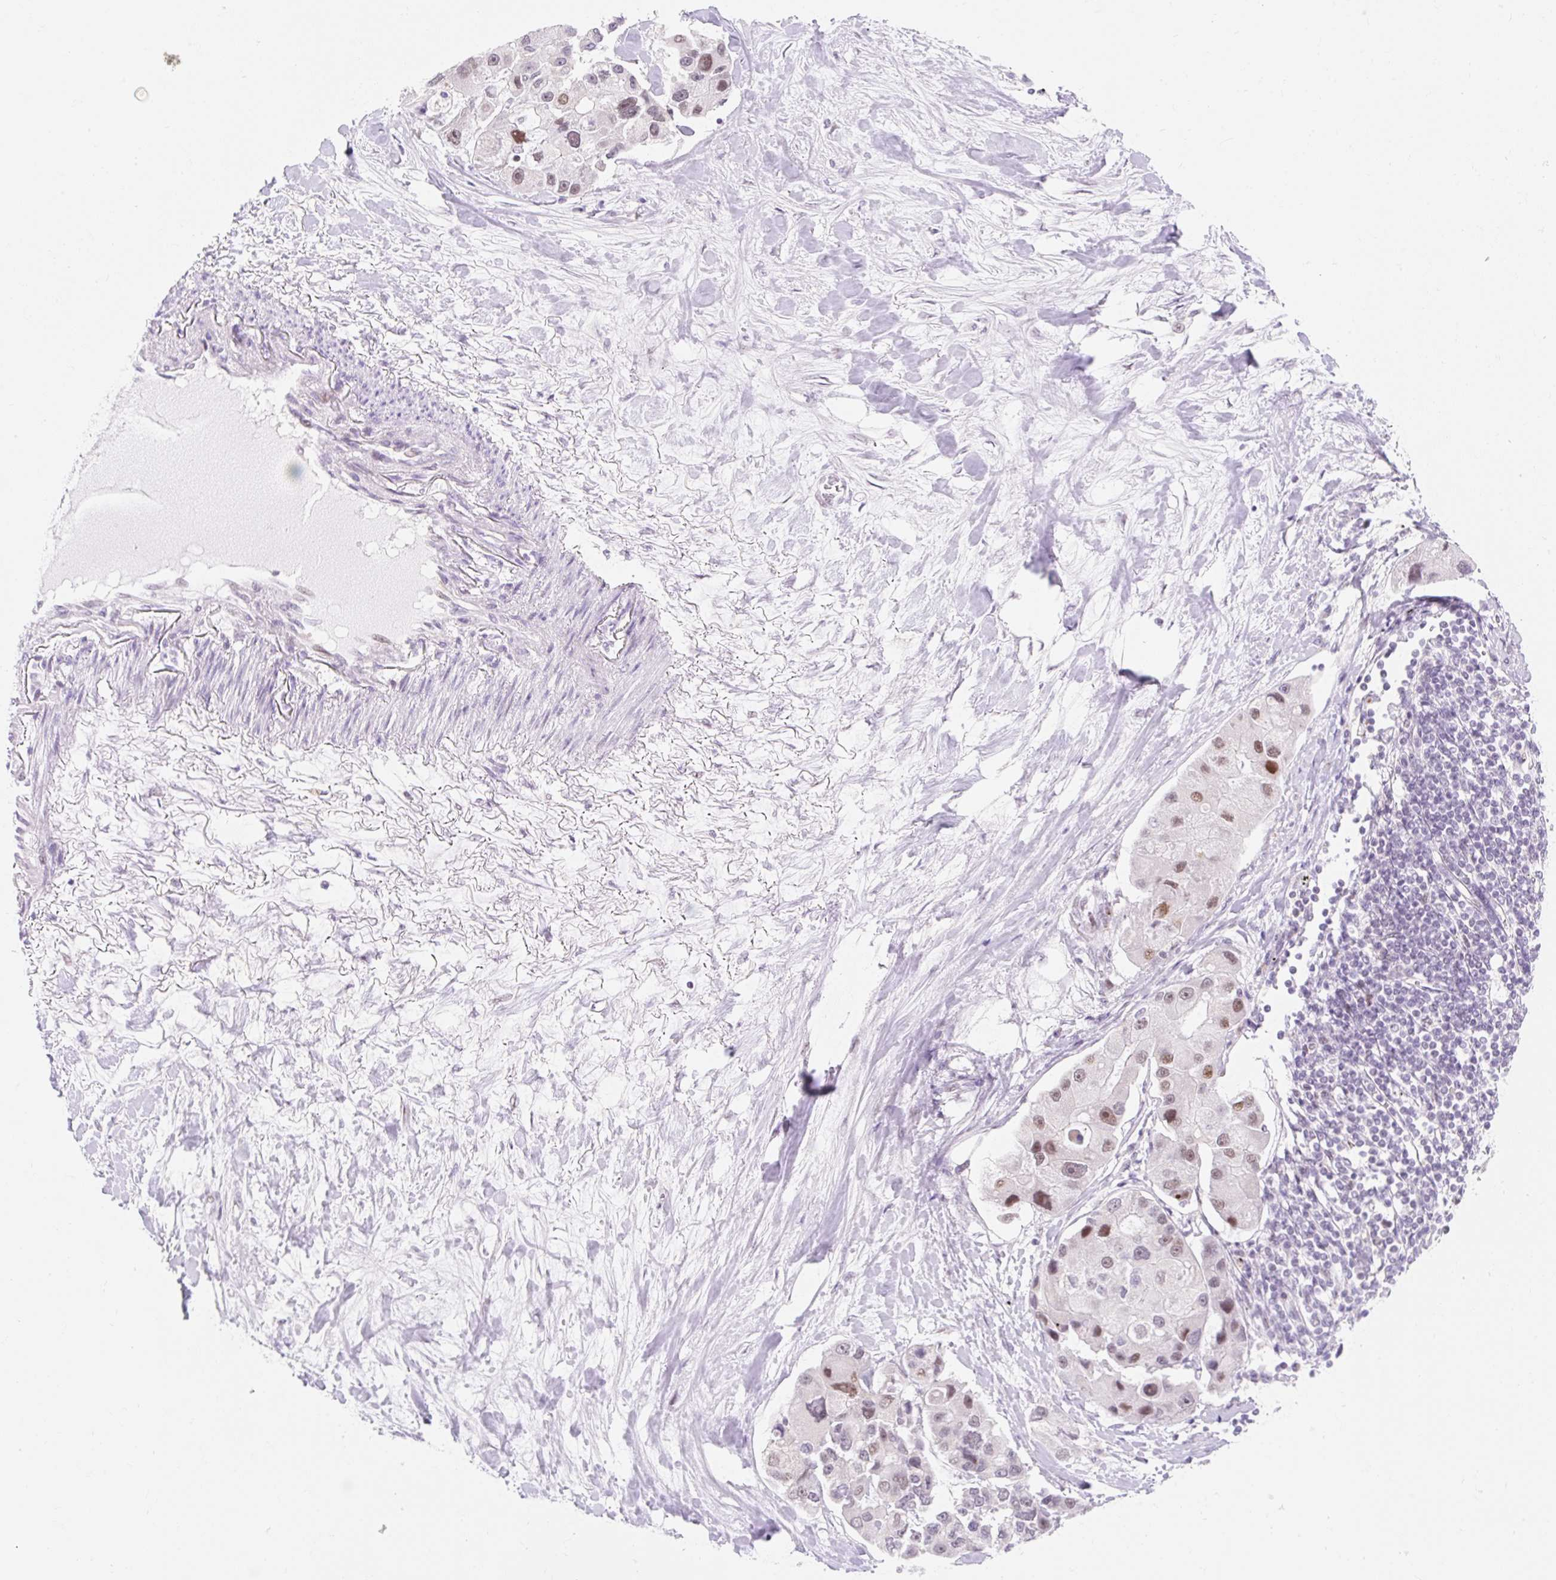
{"staining": {"intensity": "moderate", "quantity": "25%-75%", "location": "nuclear"}, "tissue": "lung cancer", "cell_type": "Tumor cells", "image_type": "cancer", "snomed": [{"axis": "morphology", "description": "Adenocarcinoma, NOS"}, {"axis": "topography", "description": "Lung"}], "caption": "High-power microscopy captured an immunohistochemistry (IHC) micrograph of lung adenocarcinoma, revealing moderate nuclear expression in about 25%-75% of tumor cells.", "gene": "H2BW1", "patient": {"sex": "female", "age": 54}}